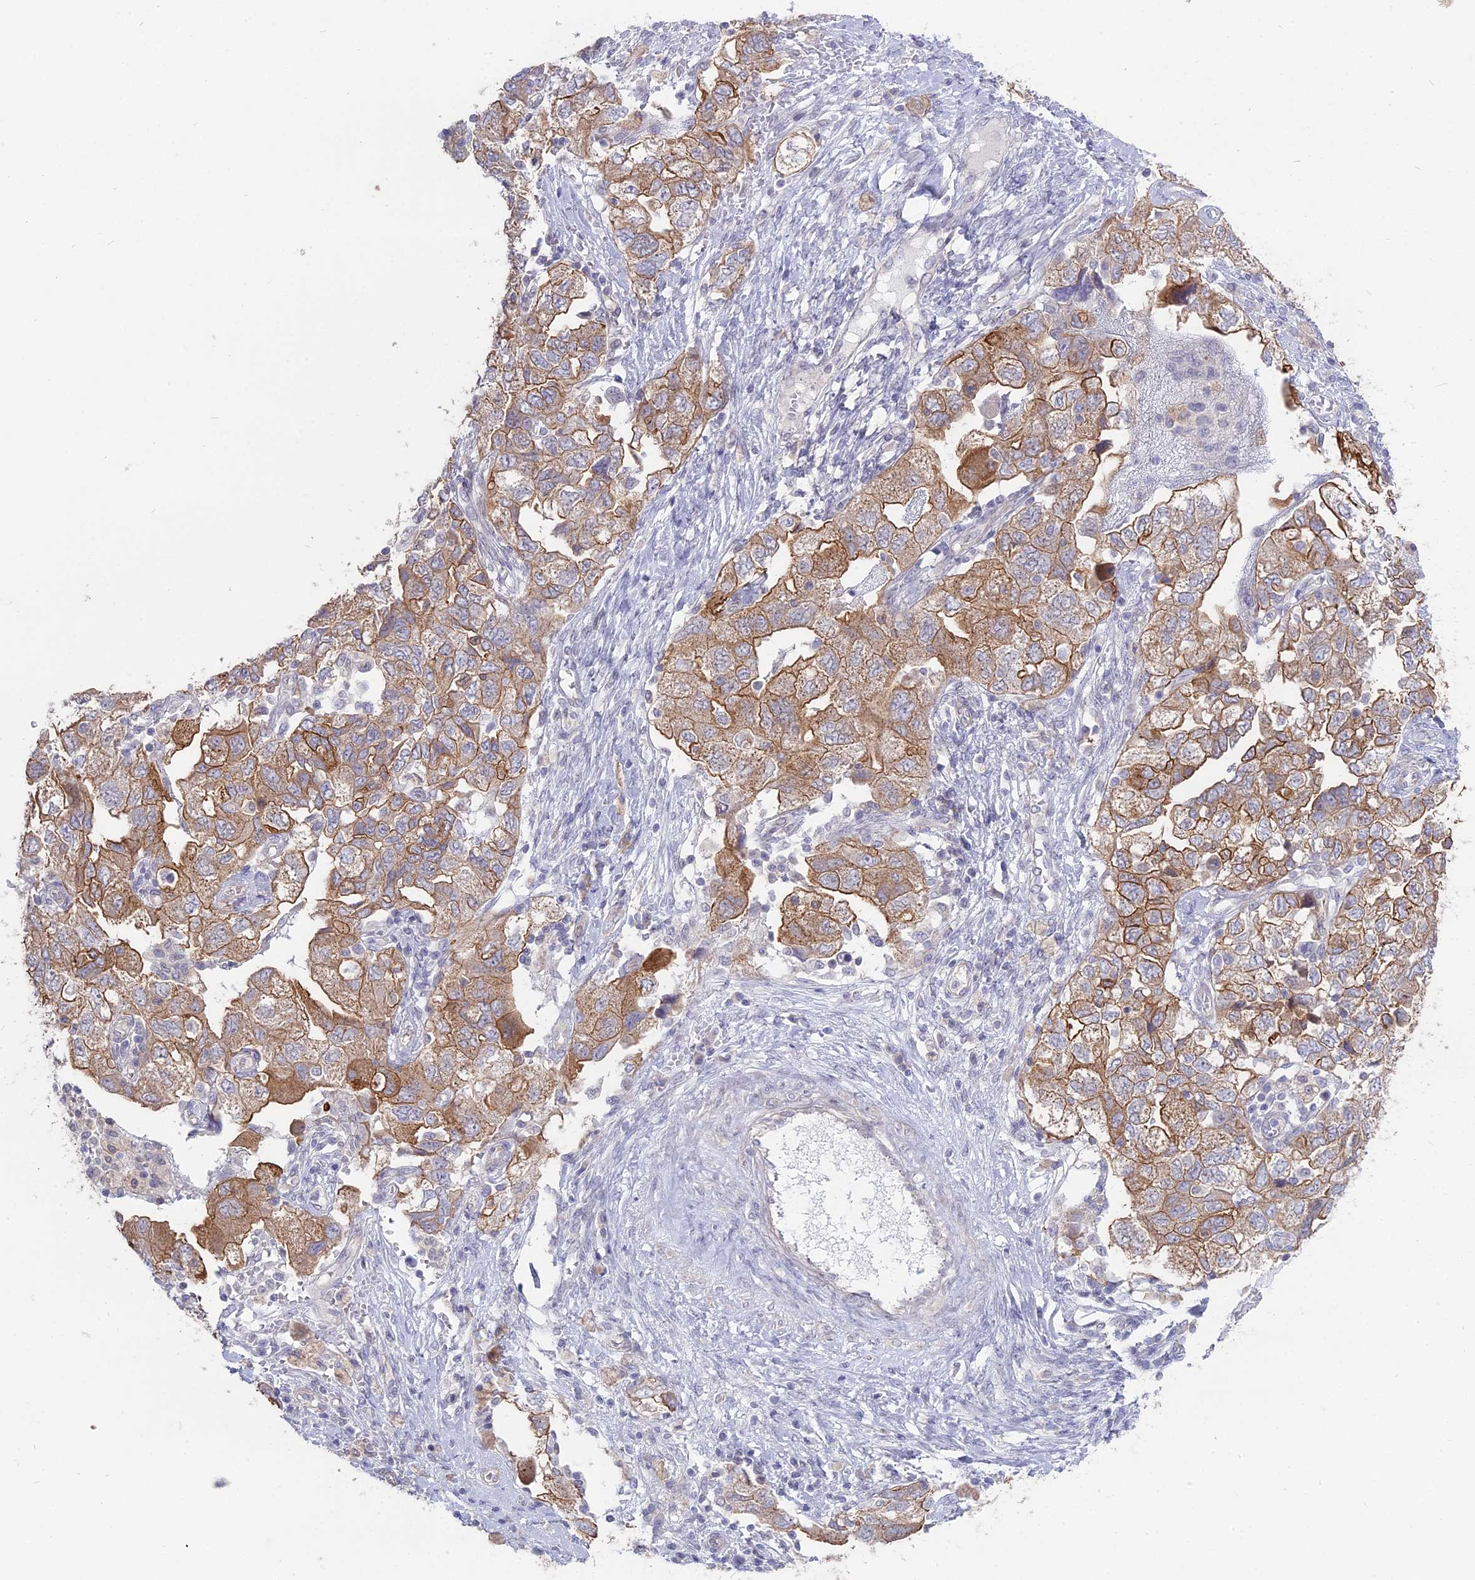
{"staining": {"intensity": "moderate", "quantity": ">75%", "location": "cytoplasmic/membranous"}, "tissue": "ovarian cancer", "cell_type": "Tumor cells", "image_type": "cancer", "snomed": [{"axis": "morphology", "description": "Carcinoma, NOS"}, {"axis": "morphology", "description": "Cystadenocarcinoma, serous, NOS"}, {"axis": "topography", "description": "Ovary"}], "caption": "Brown immunohistochemical staining in ovarian serous cystadenocarcinoma reveals moderate cytoplasmic/membranous staining in about >75% of tumor cells.", "gene": "MYO5B", "patient": {"sex": "female", "age": 69}}